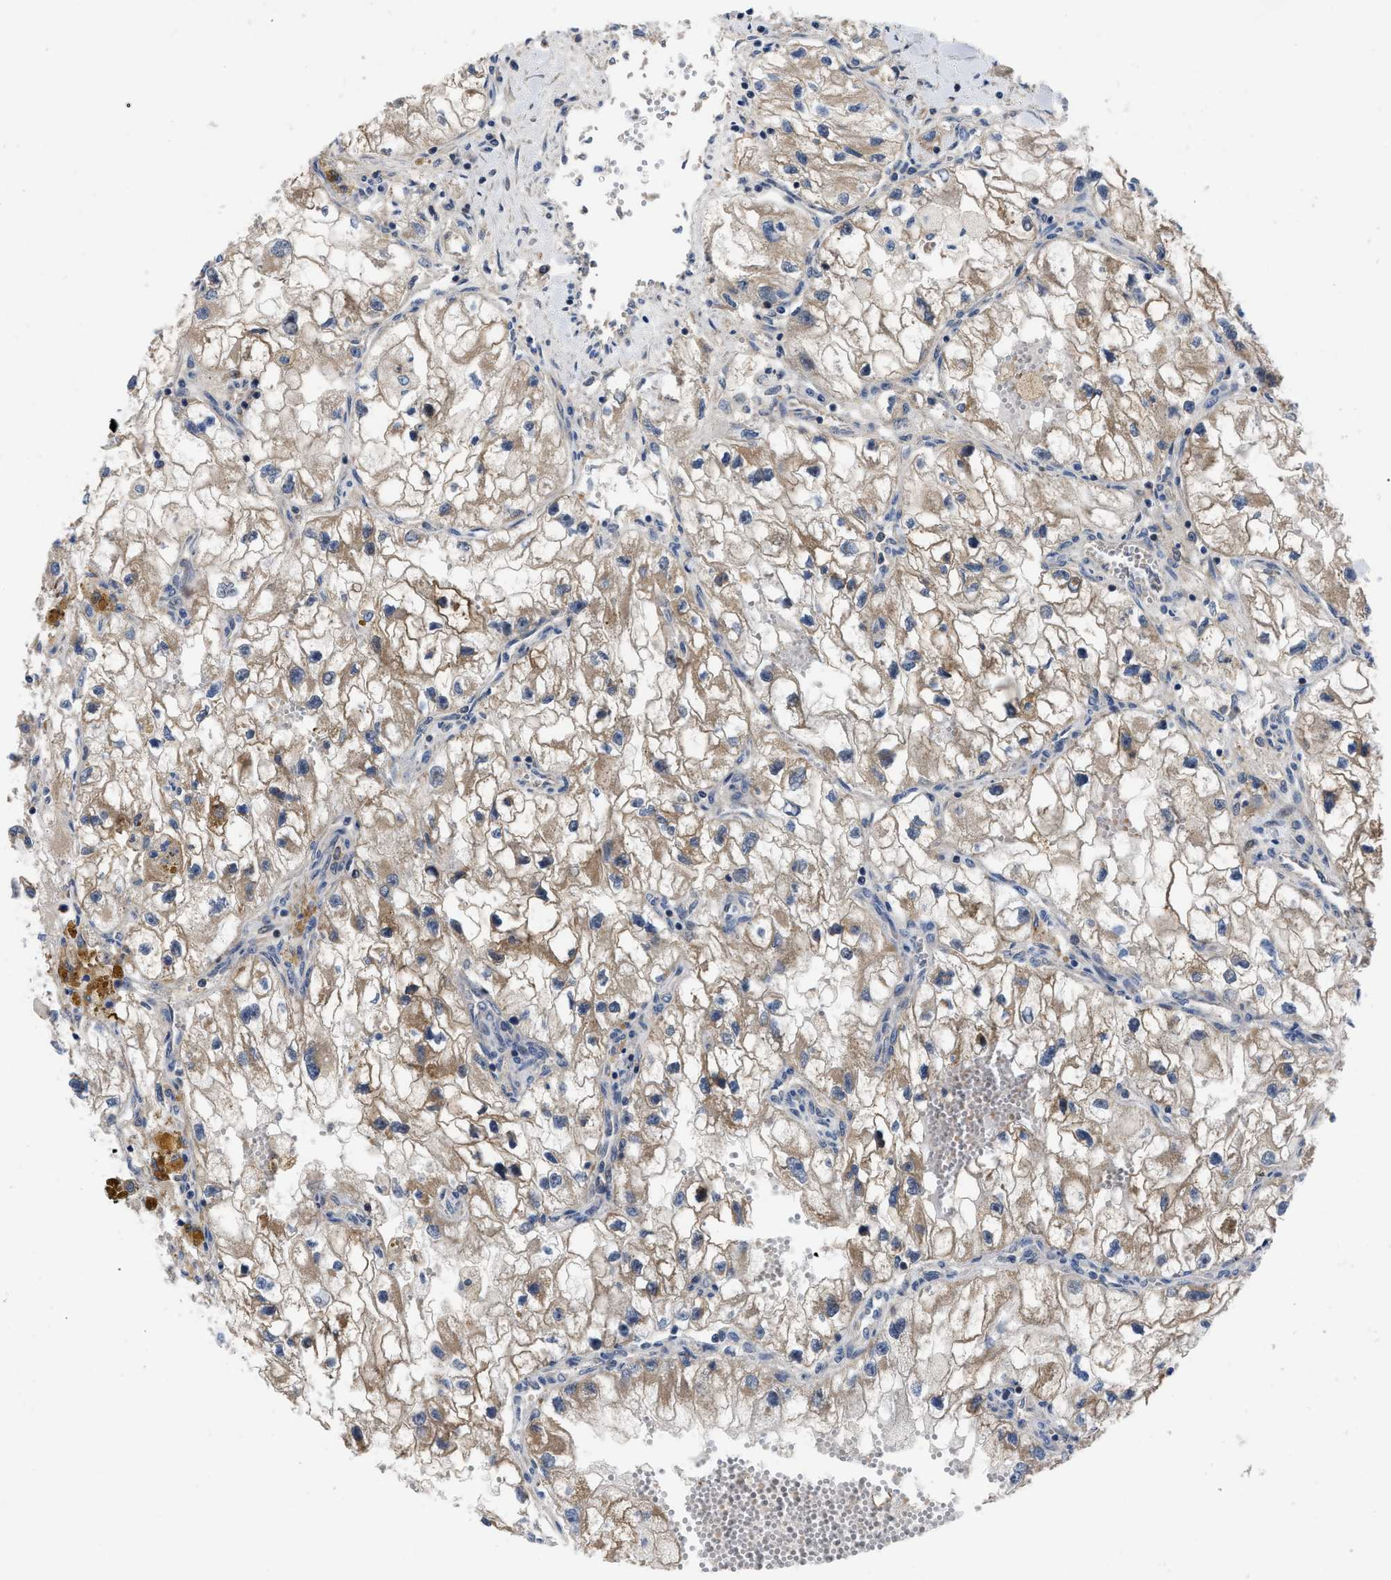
{"staining": {"intensity": "moderate", "quantity": ">75%", "location": "cytoplasmic/membranous"}, "tissue": "renal cancer", "cell_type": "Tumor cells", "image_type": "cancer", "snomed": [{"axis": "morphology", "description": "Adenocarcinoma, NOS"}, {"axis": "topography", "description": "Kidney"}], "caption": "A high-resolution micrograph shows immunohistochemistry staining of renal cancer (adenocarcinoma), which demonstrates moderate cytoplasmic/membranous positivity in about >75% of tumor cells.", "gene": "PPWD1", "patient": {"sex": "female", "age": 70}}